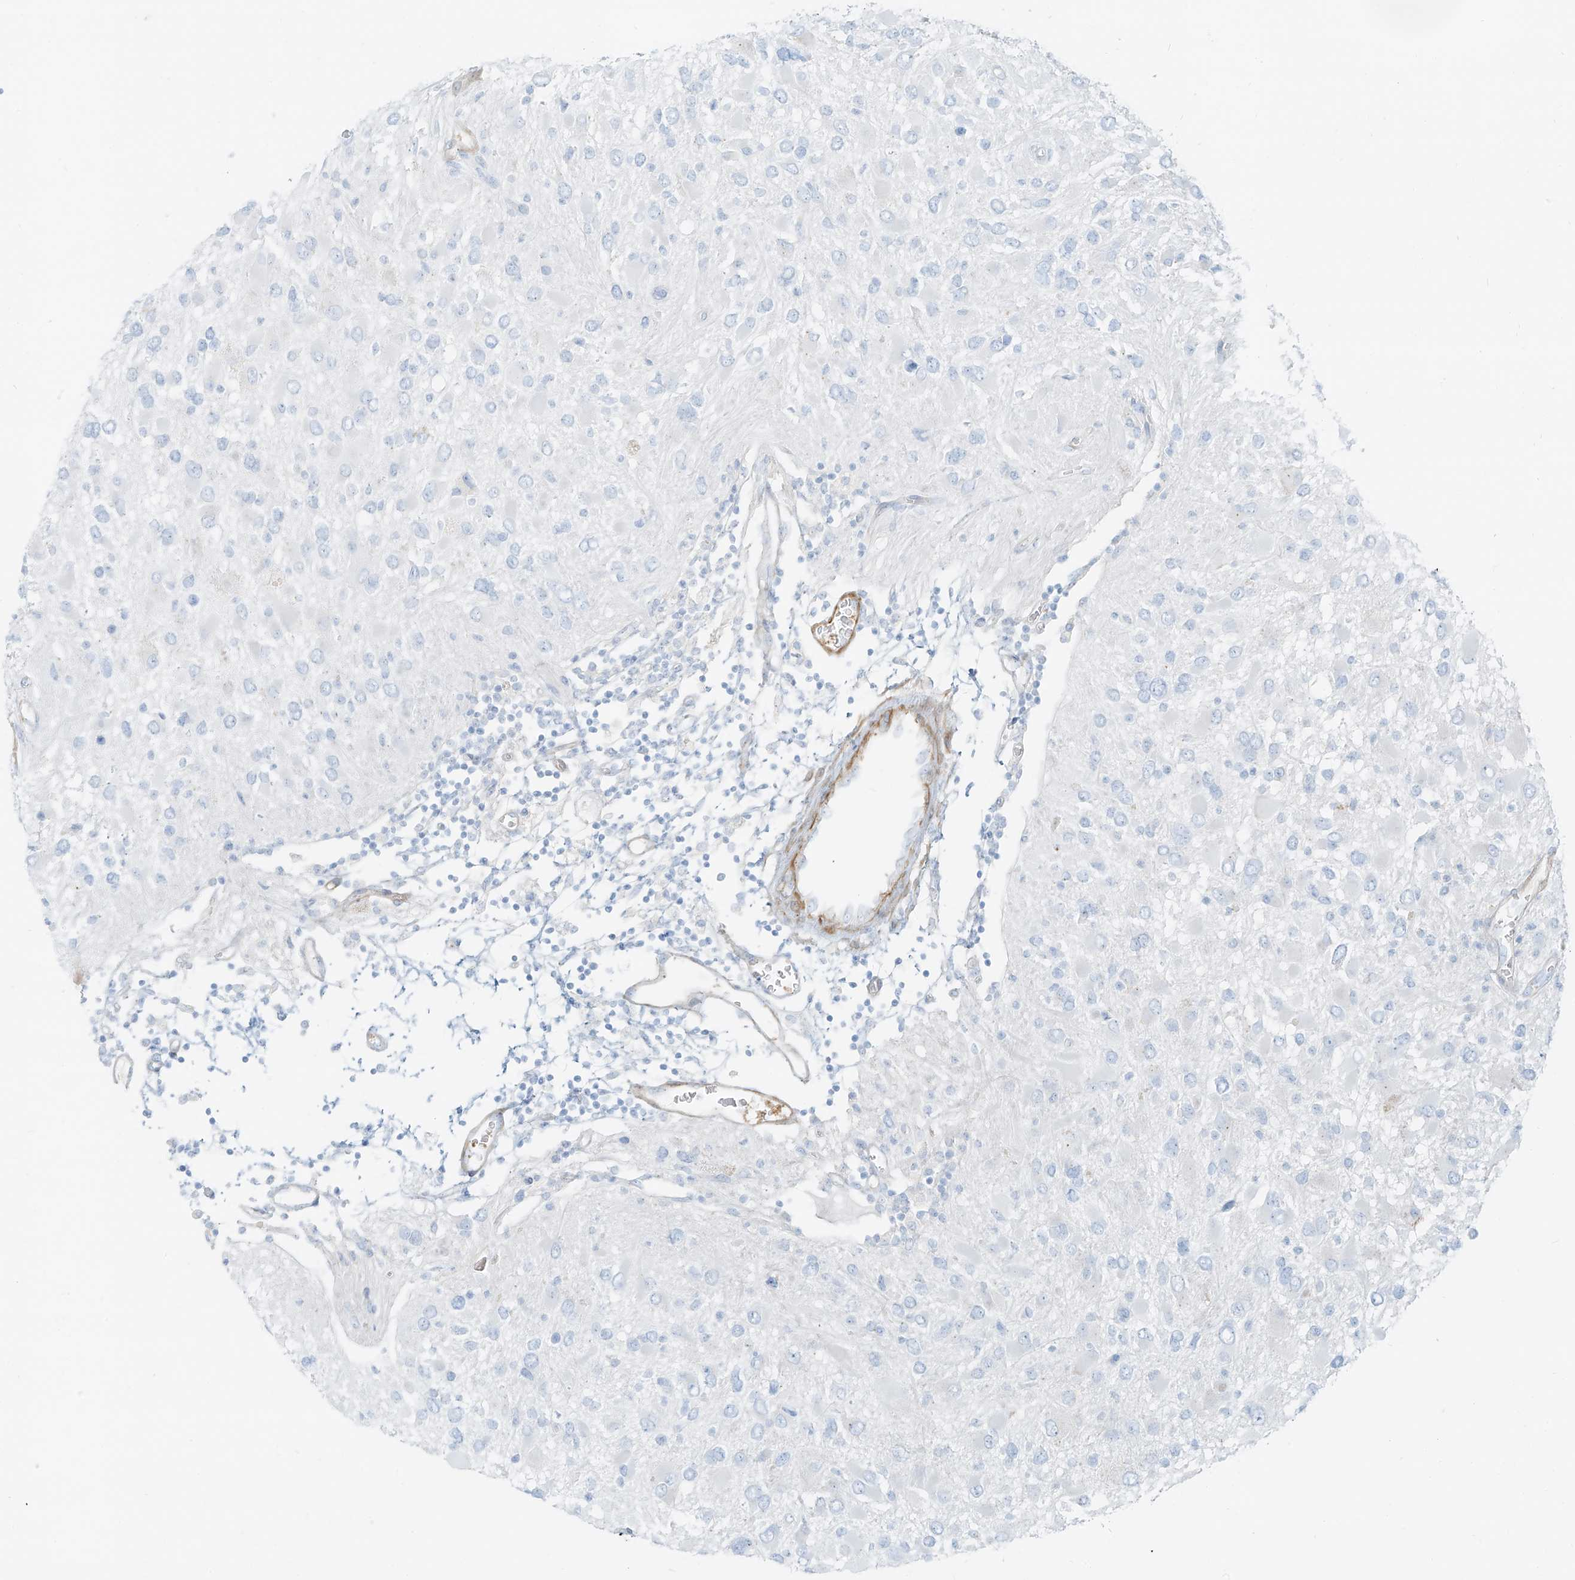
{"staining": {"intensity": "negative", "quantity": "none", "location": "none"}, "tissue": "glioma", "cell_type": "Tumor cells", "image_type": "cancer", "snomed": [{"axis": "morphology", "description": "Glioma, malignant, High grade"}, {"axis": "topography", "description": "Brain"}], "caption": "IHC of high-grade glioma (malignant) shows no expression in tumor cells. (DAB immunohistochemistry visualized using brightfield microscopy, high magnification).", "gene": "SMCP", "patient": {"sex": "male", "age": 53}}